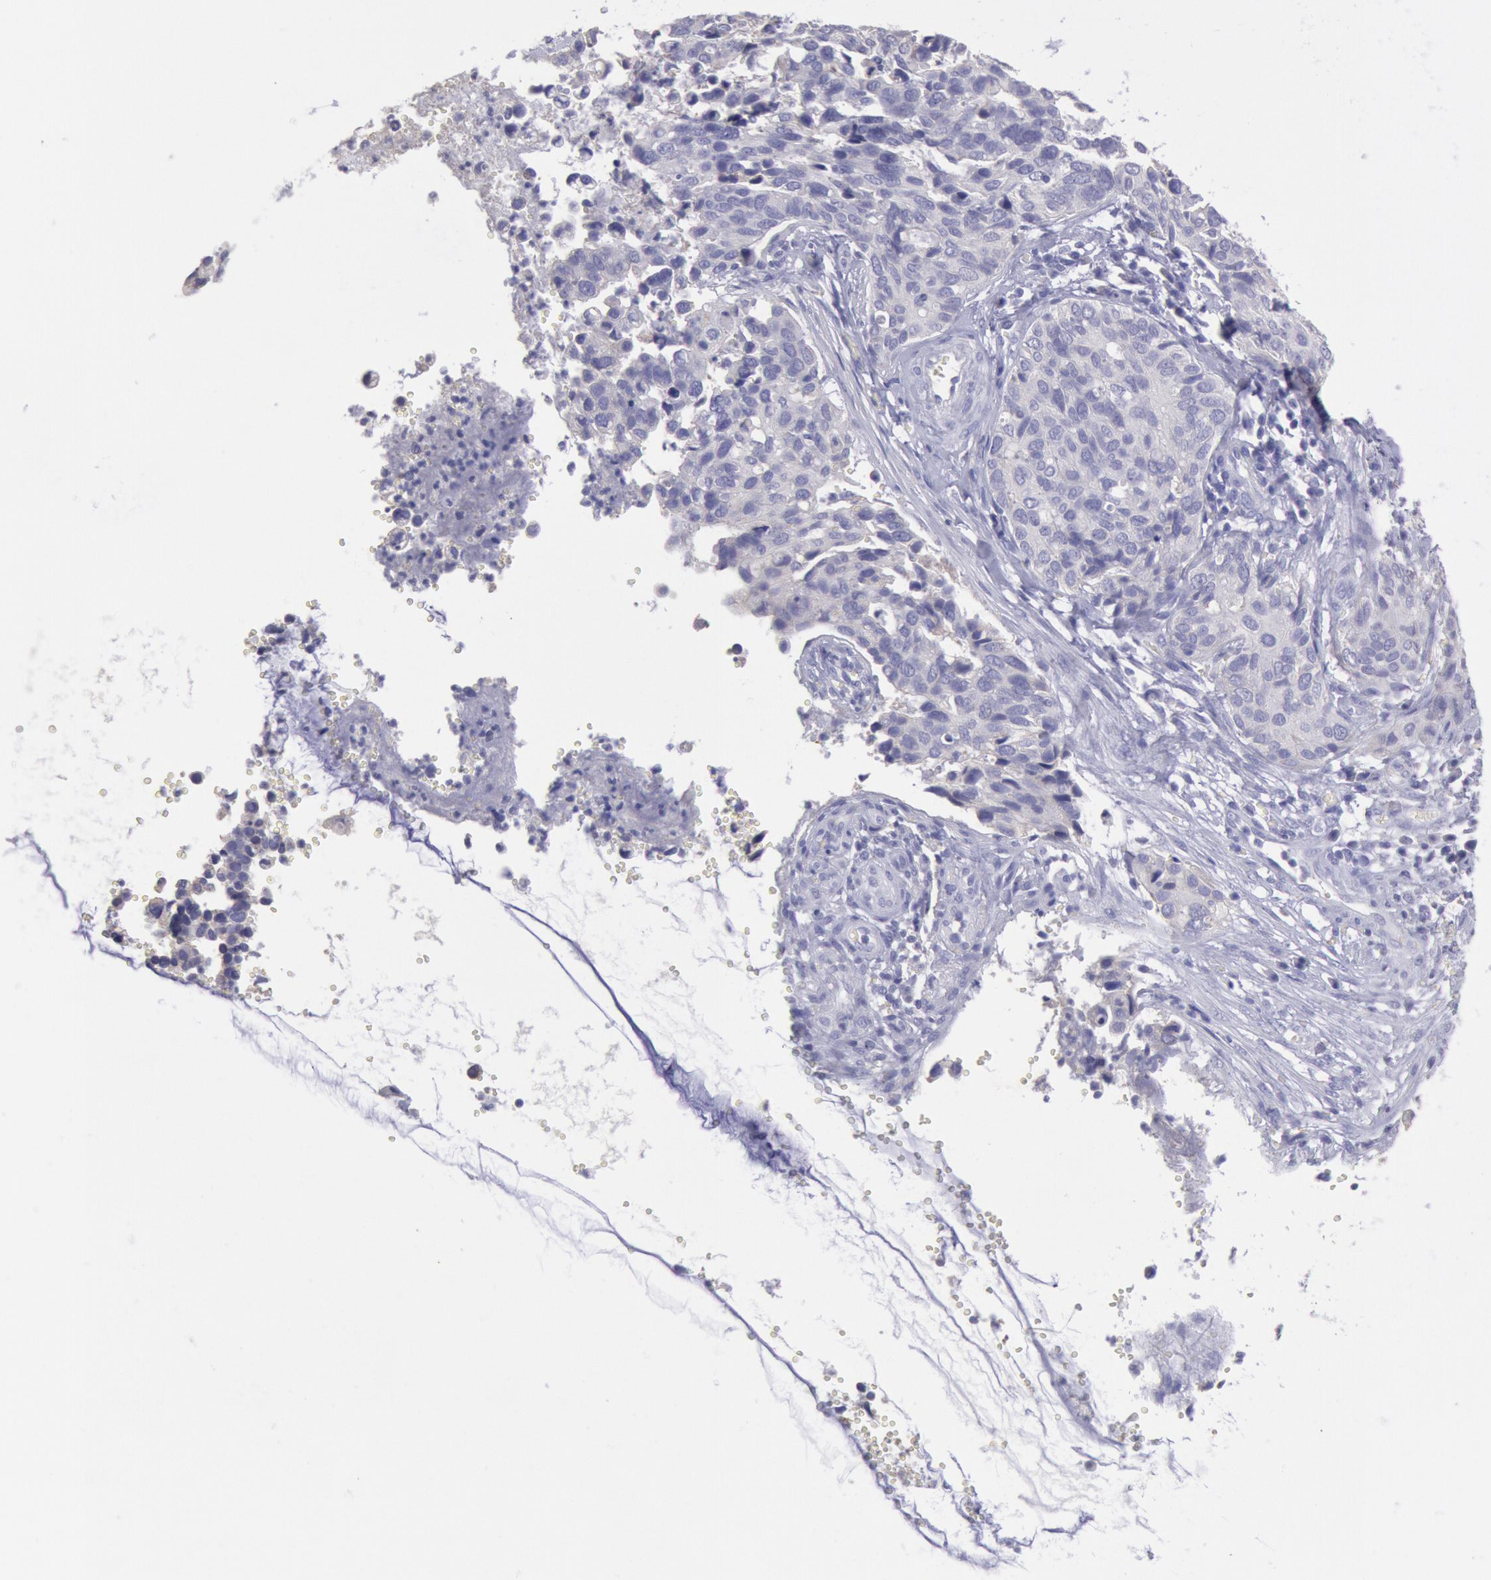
{"staining": {"intensity": "negative", "quantity": "none", "location": "none"}, "tissue": "cervical cancer", "cell_type": "Tumor cells", "image_type": "cancer", "snomed": [{"axis": "morphology", "description": "Normal tissue, NOS"}, {"axis": "morphology", "description": "Squamous cell carcinoma, NOS"}, {"axis": "topography", "description": "Cervix"}], "caption": "Immunohistochemistry (IHC) of human cervical squamous cell carcinoma reveals no expression in tumor cells.", "gene": "MYH7", "patient": {"sex": "female", "age": 45}}